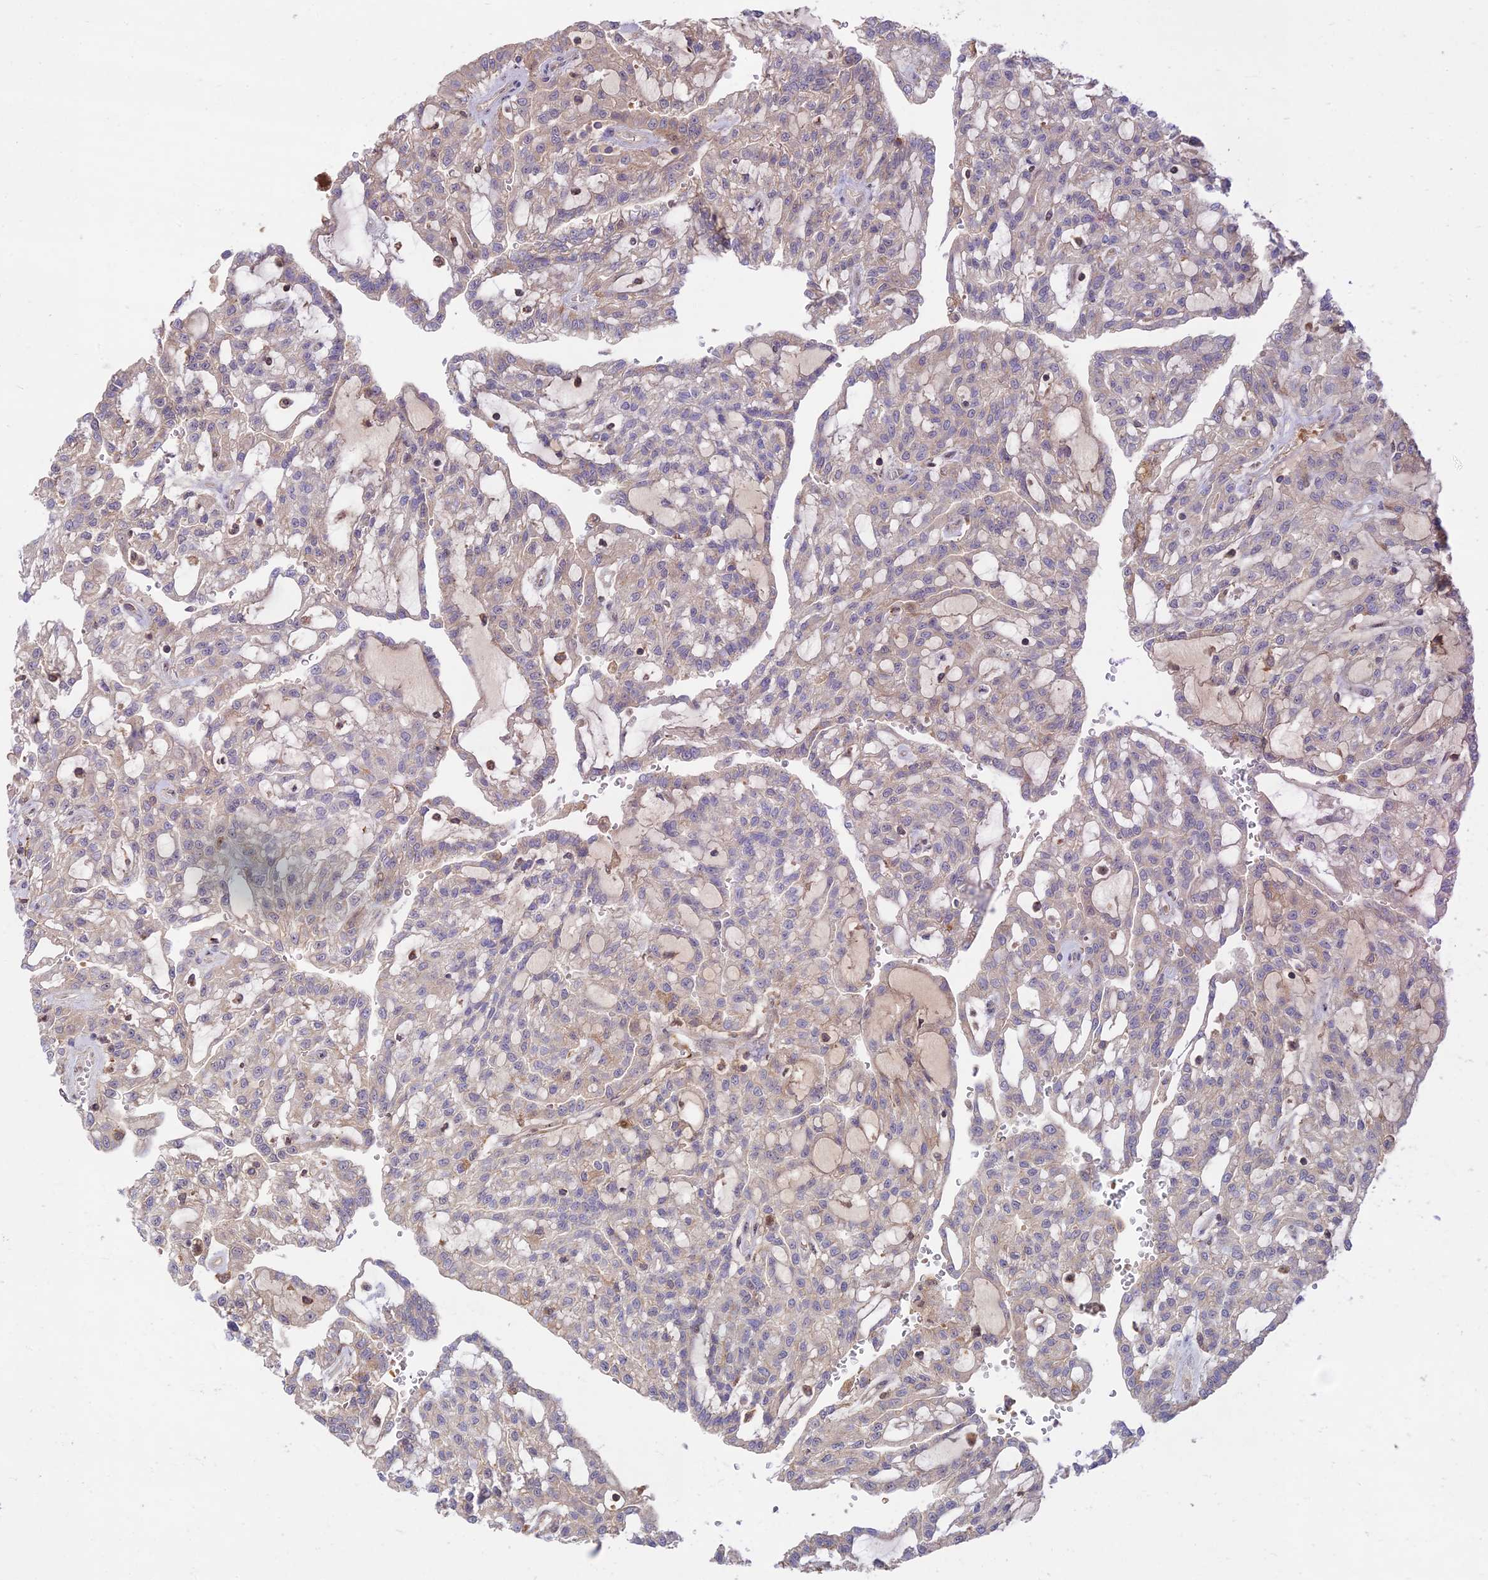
{"staining": {"intensity": "negative", "quantity": "none", "location": "none"}, "tissue": "renal cancer", "cell_type": "Tumor cells", "image_type": "cancer", "snomed": [{"axis": "morphology", "description": "Adenocarcinoma, NOS"}, {"axis": "topography", "description": "Kidney"}], "caption": "The photomicrograph demonstrates no significant positivity in tumor cells of renal cancer (adenocarcinoma).", "gene": "CLCF1", "patient": {"sex": "male", "age": 63}}